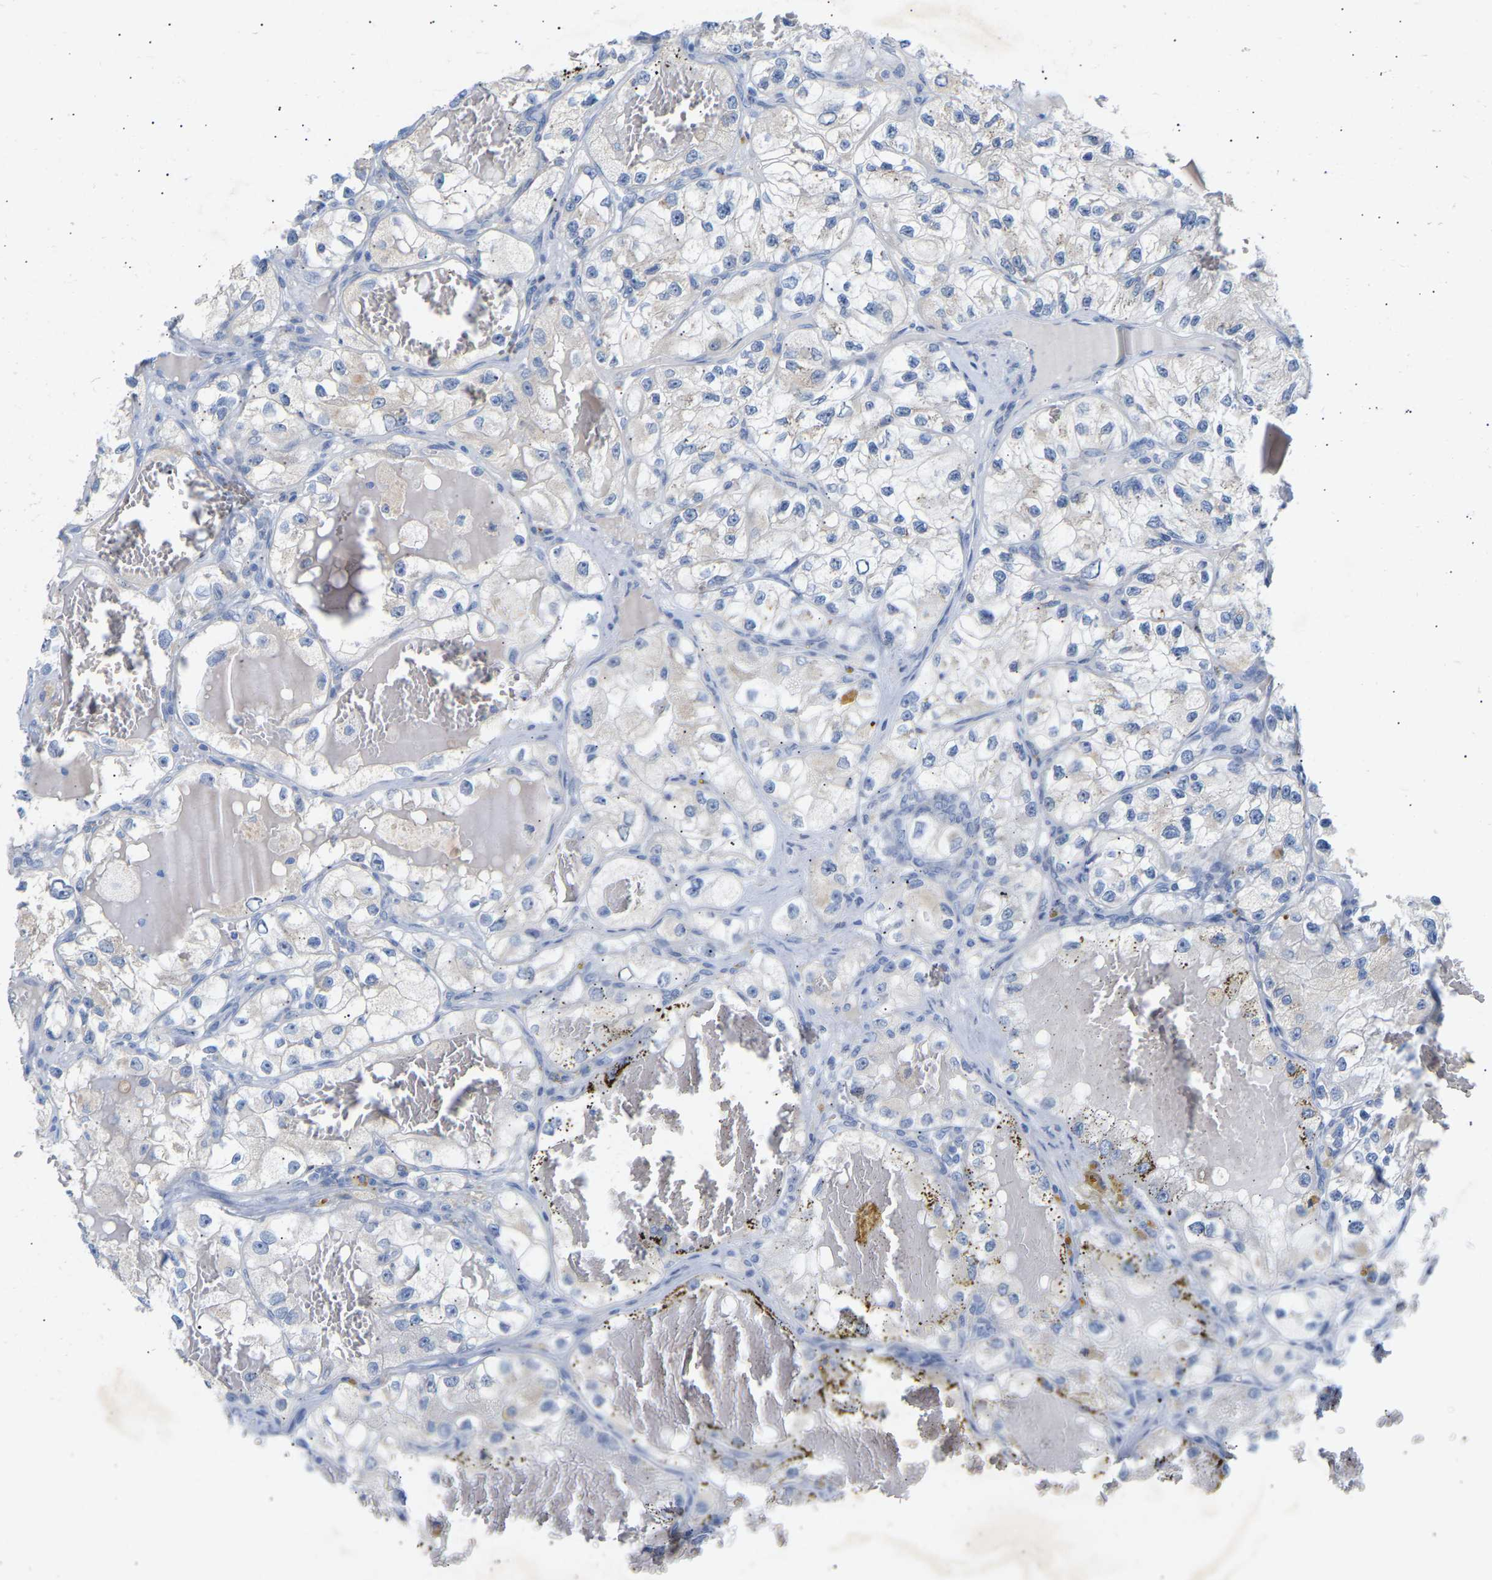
{"staining": {"intensity": "negative", "quantity": "none", "location": "none"}, "tissue": "renal cancer", "cell_type": "Tumor cells", "image_type": "cancer", "snomed": [{"axis": "morphology", "description": "Adenocarcinoma, NOS"}, {"axis": "topography", "description": "Kidney"}], "caption": "An image of renal cancer (adenocarcinoma) stained for a protein shows no brown staining in tumor cells.", "gene": "PEX1", "patient": {"sex": "female", "age": 57}}